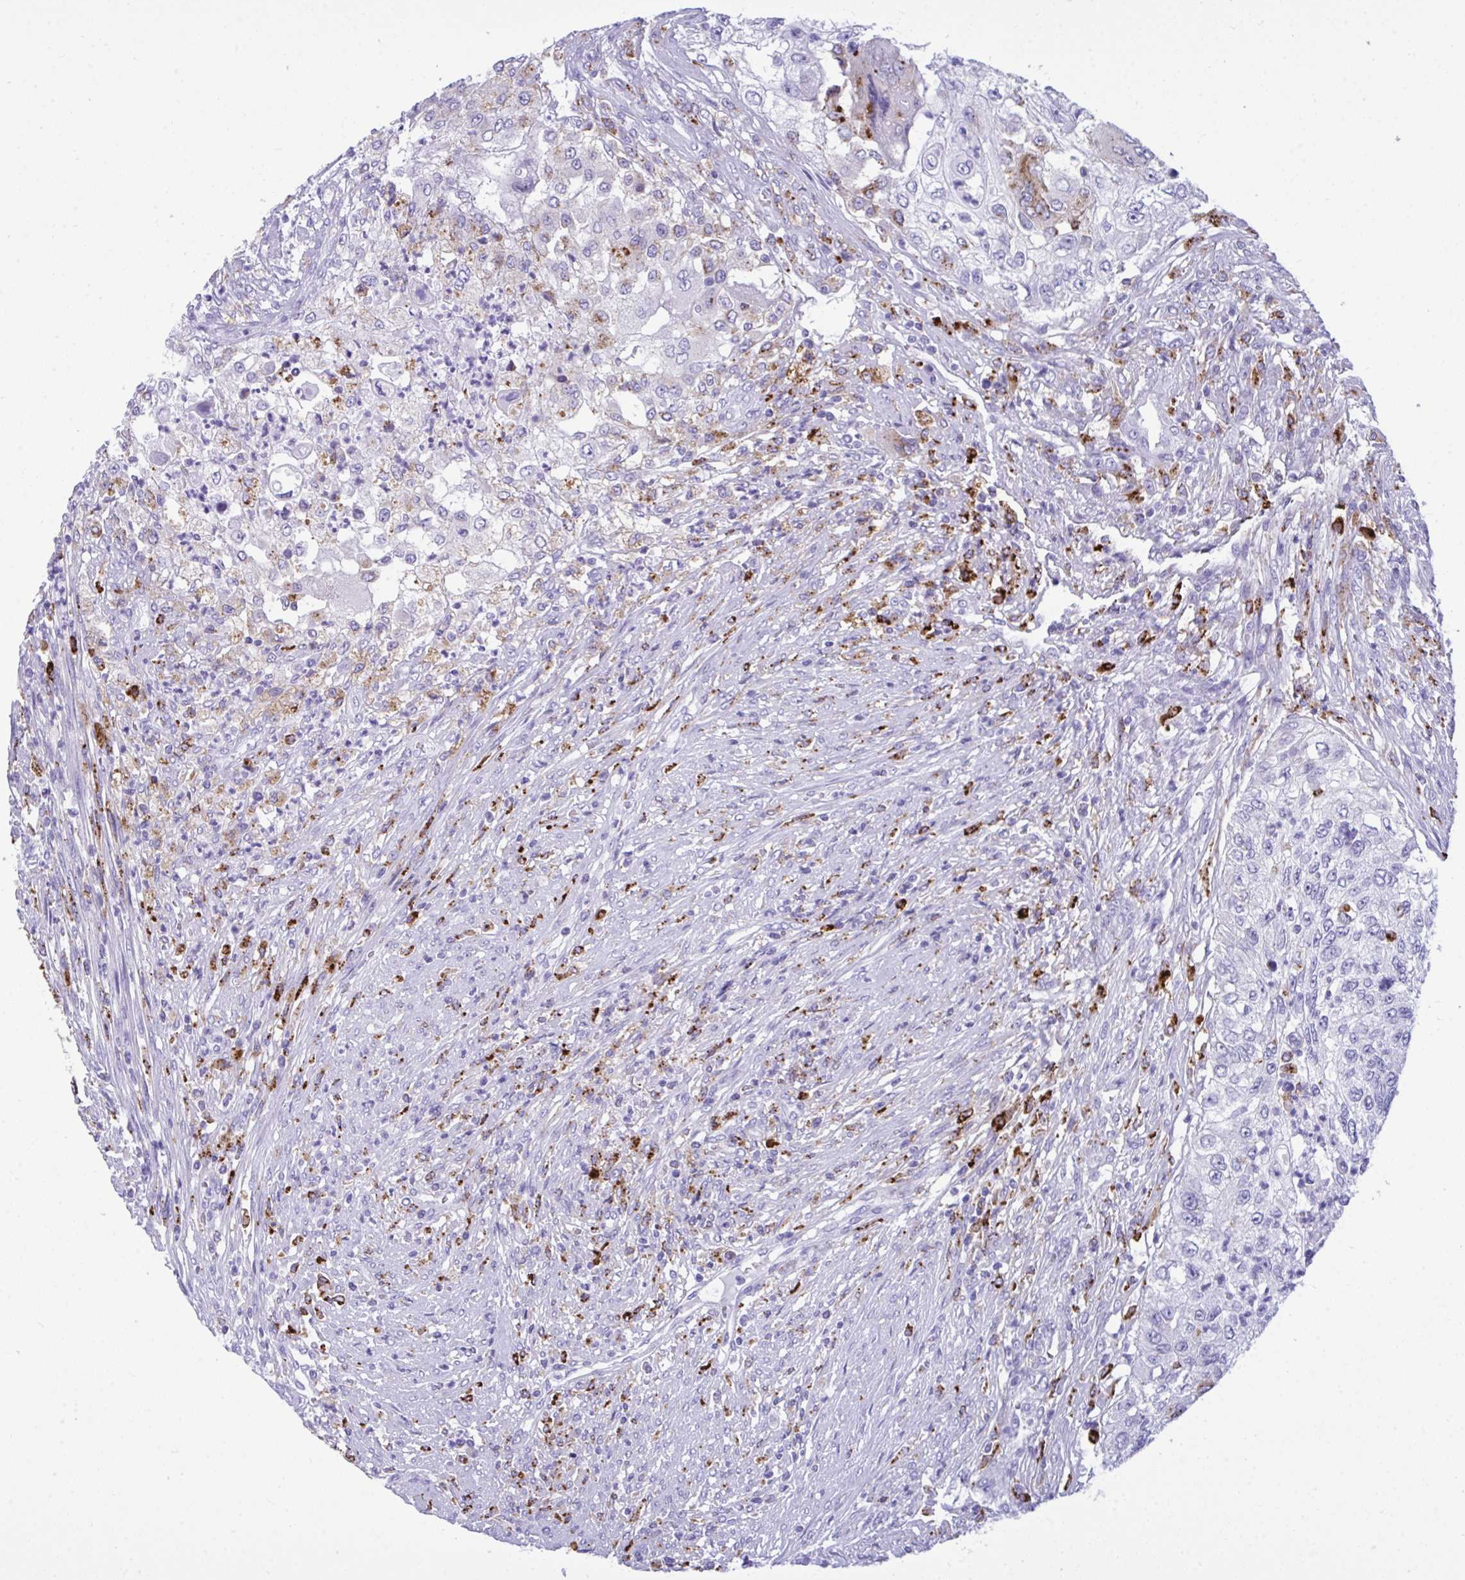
{"staining": {"intensity": "weak", "quantity": "<25%", "location": "cytoplasmic/membranous"}, "tissue": "urothelial cancer", "cell_type": "Tumor cells", "image_type": "cancer", "snomed": [{"axis": "morphology", "description": "Urothelial carcinoma, High grade"}, {"axis": "topography", "description": "Urinary bladder"}], "caption": "A histopathology image of urothelial cancer stained for a protein demonstrates no brown staining in tumor cells.", "gene": "CPVL", "patient": {"sex": "female", "age": 60}}